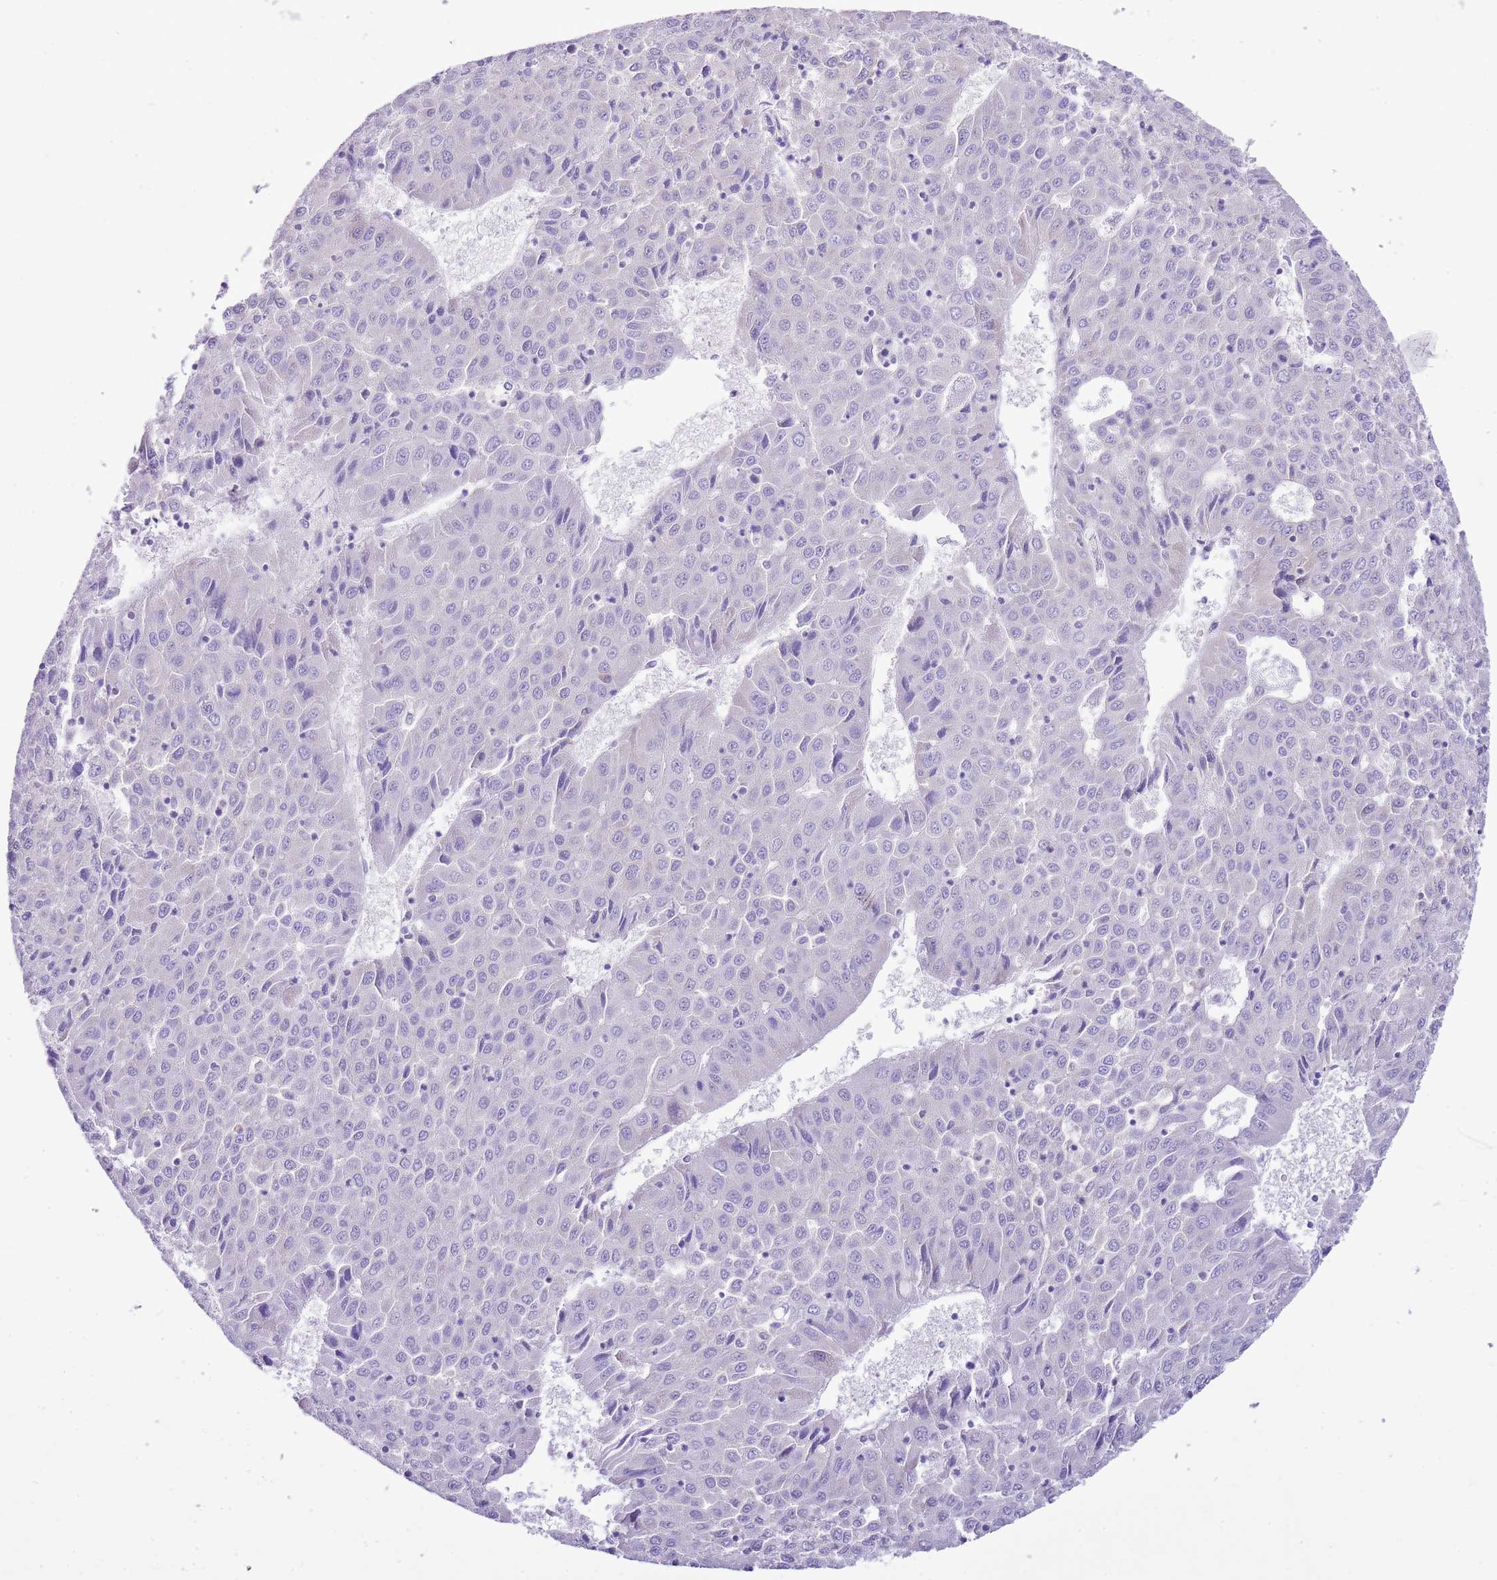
{"staining": {"intensity": "negative", "quantity": "none", "location": "none"}, "tissue": "liver cancer", "cell_type": "Tumor cells", "image_type": "cancer", "snomed": [{"axis": "morphology", "description": "Carcinoma, Hepatocellular, NOS"}, {"axis": "topography", "description": "Liver"}], "caption": "Protein analysis of liver hepatocellular carcinoma exhibits no significant positivity in tumor cells.", "gene": "AAR2", "patient": {"sex": "female", "age": 53}}